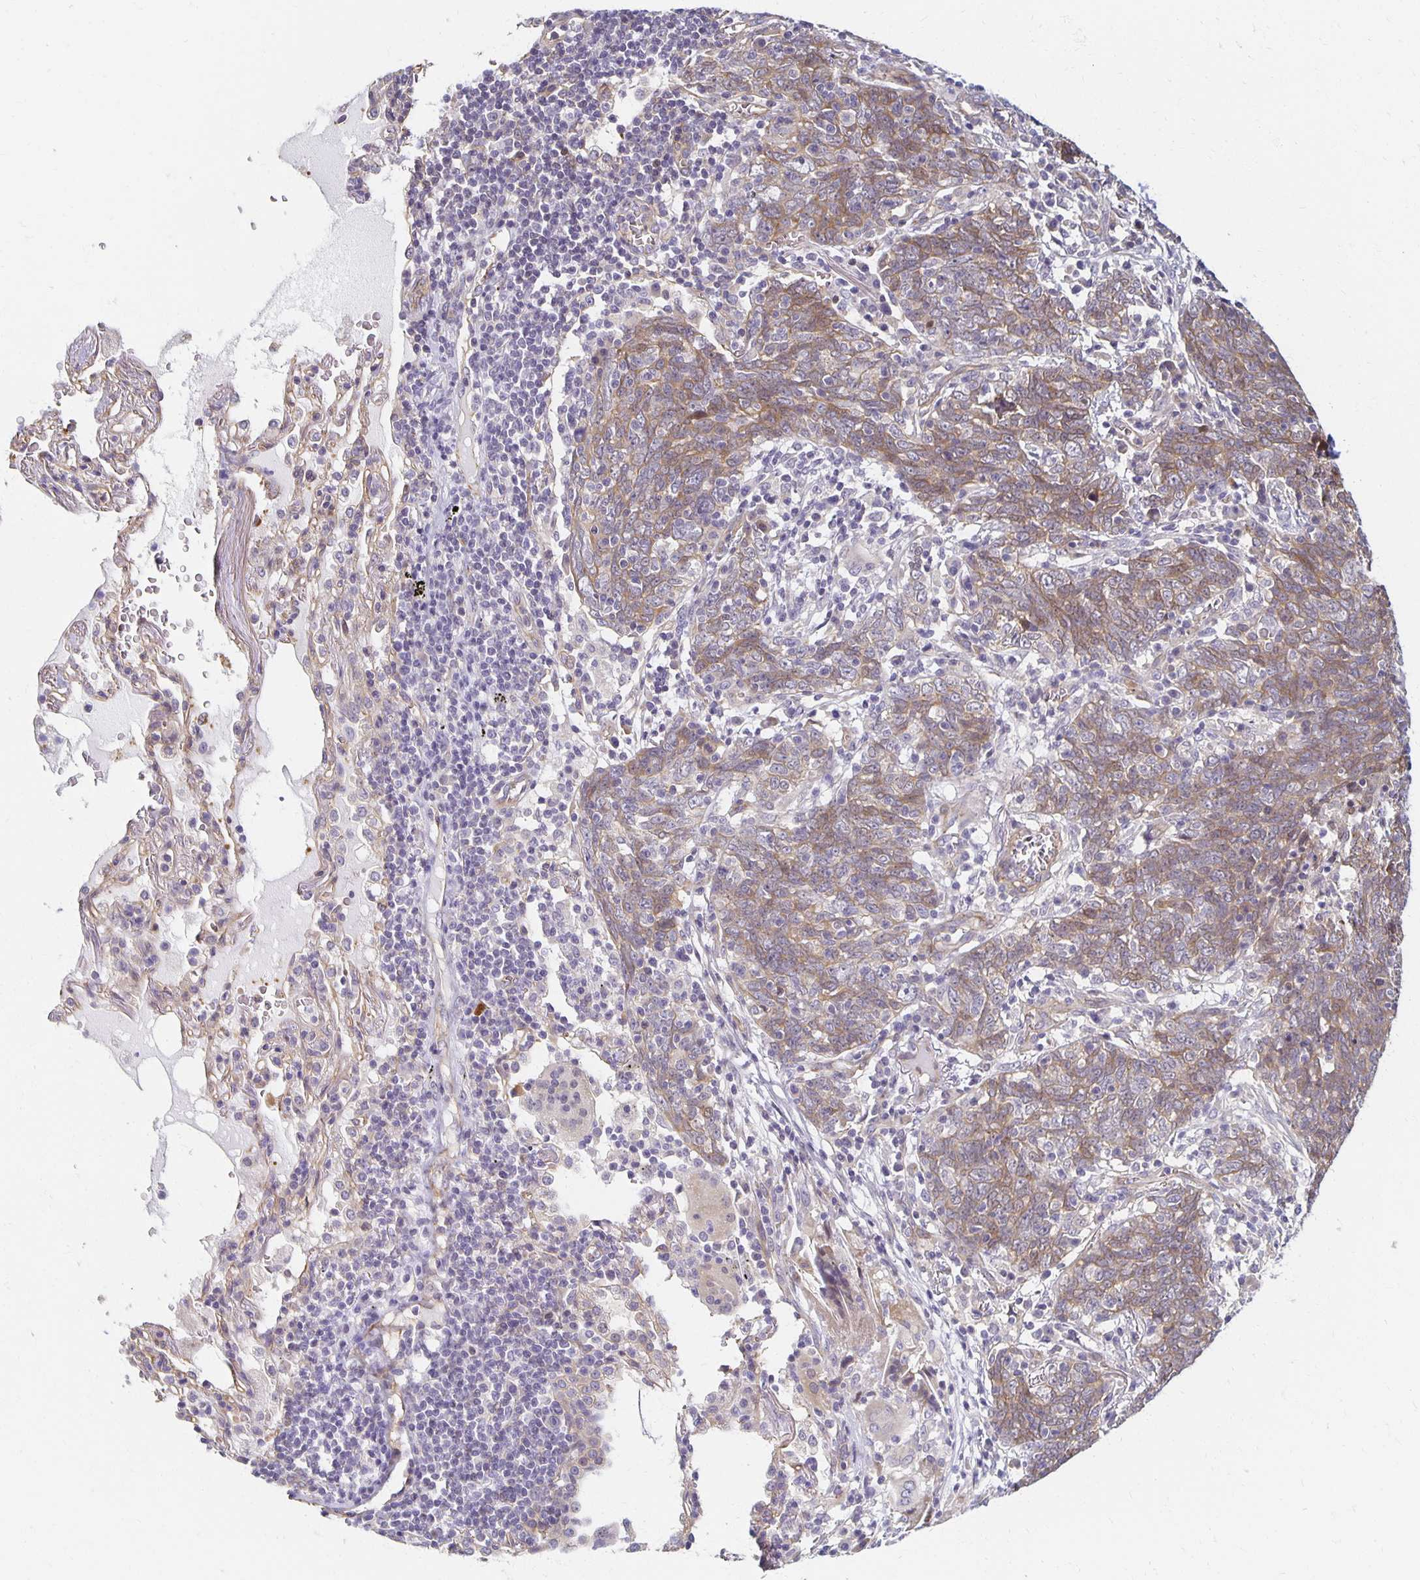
{"staining": {"intensity": "weak", "quantity": ">75%", "location": "cytoplasmic/membranous"}, "tissue": "lung cancer", "cell_type": "Tumor cells", "image_type": "cancer", "snomed": [{"axis": "morphology", "description": "Squamous cell carcinoma, NOS"}, {"axis": "topography", "description": "Lung"}], "caption": "A photomicrograph of human squamous cell carcinoma (lung) stained for a protein exhibits weak cytoplasmic/membranous brown staining in tumor cells.", "gene": "SORL1", "patient": {"sex": "female", "age": 72}}